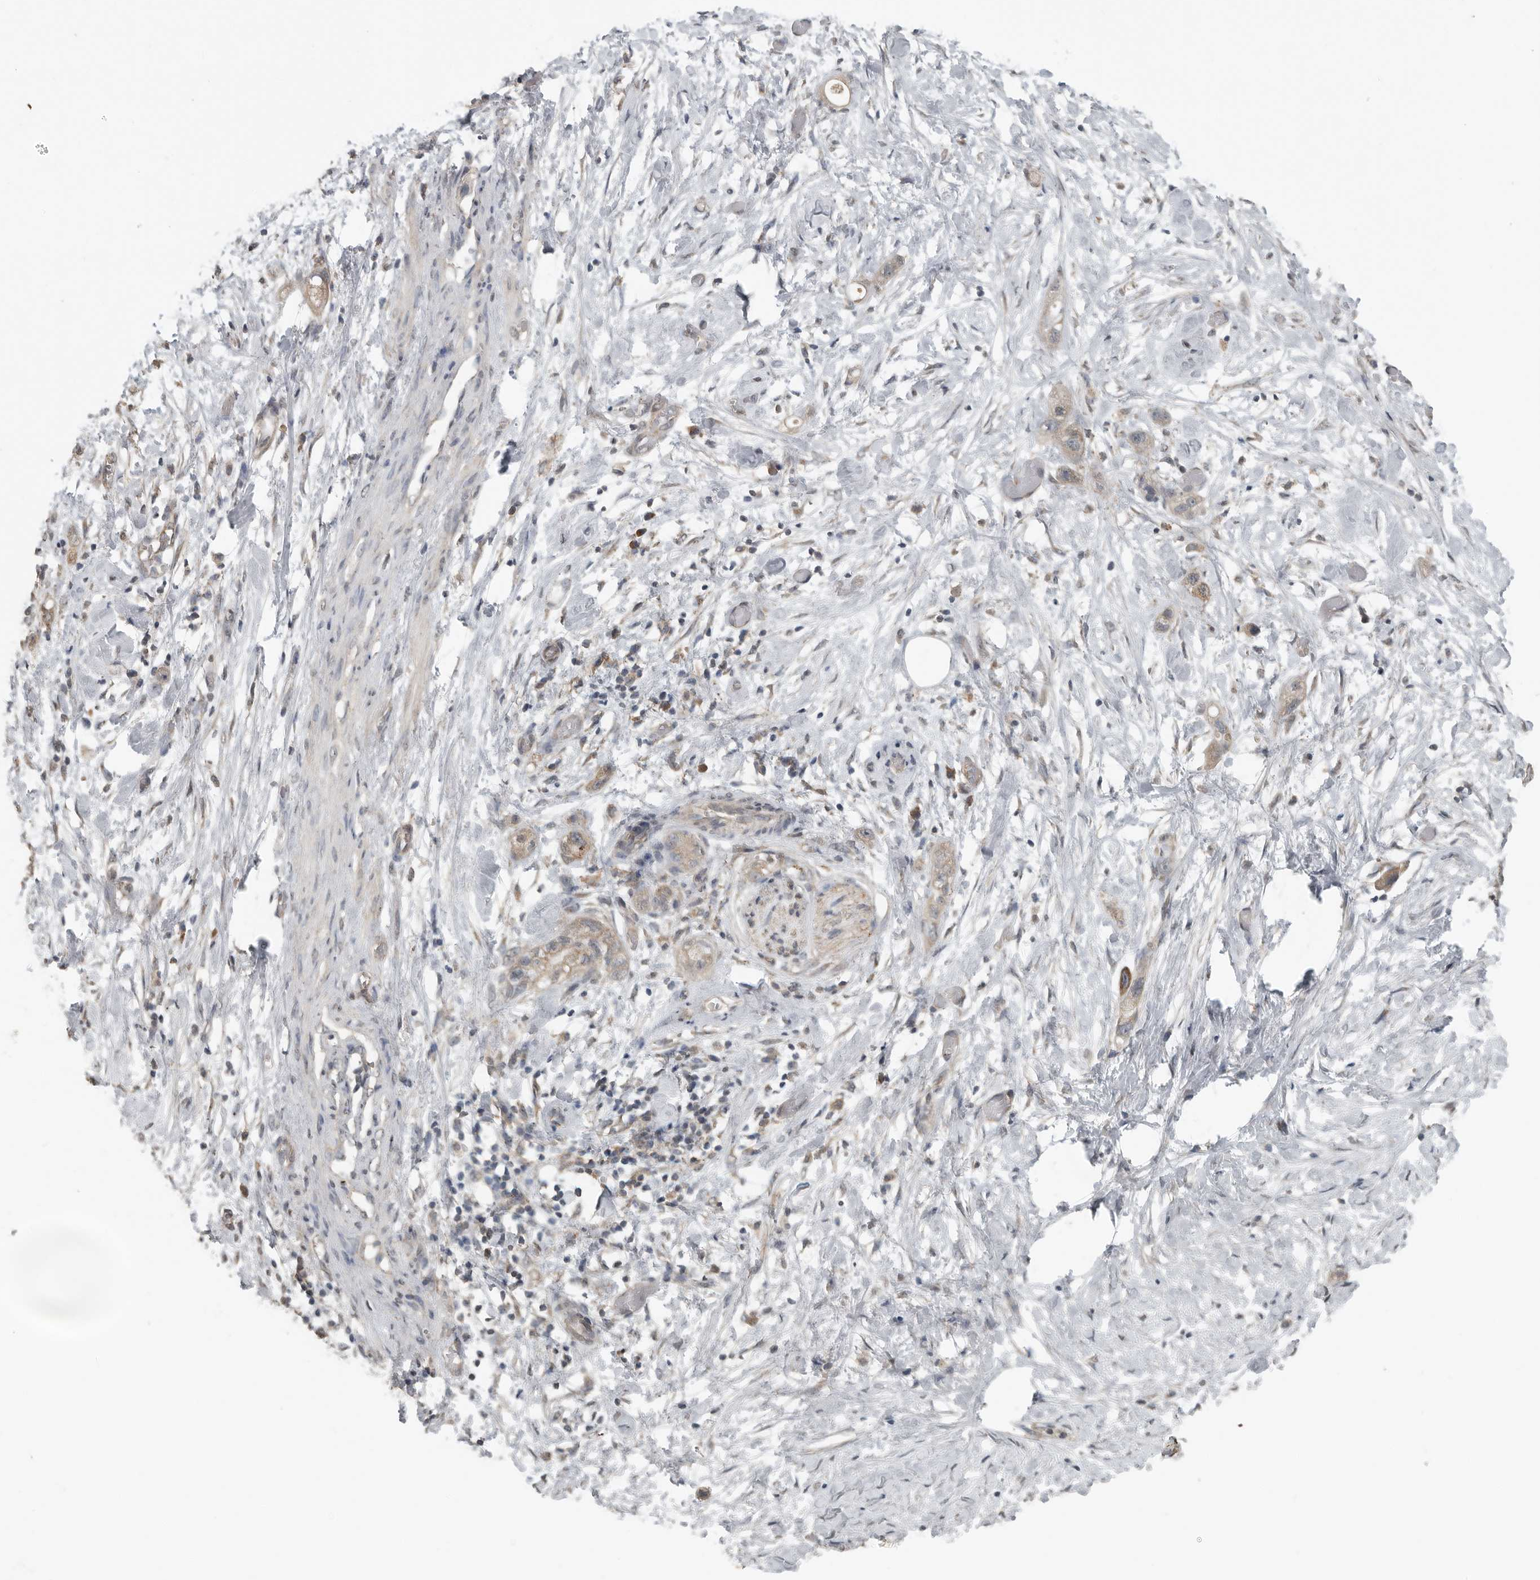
{"staining": {"intensity": "weak", "quantity": ">75%", "location": "cytoplasmic/membranous"}, "tissue": "stomach cancer", "cell_type": "Tumor cells", "image_type": "cancer", "snomed": [{"axis": "morphology", "description": "Adenocarcinoma, NOS"}, {"axis": "topography", "description": "Stomach"}, {"axis": "topography", "description": "Stomach, lower"}], "caption": "A micrograph of human stomach adenocarcinoma stained for a protein reveals weak cytoplasmic/membranous brown staining in tumor cells.", "gene": "AFAP1", "patient": {"sex": "female", "age": 48}}